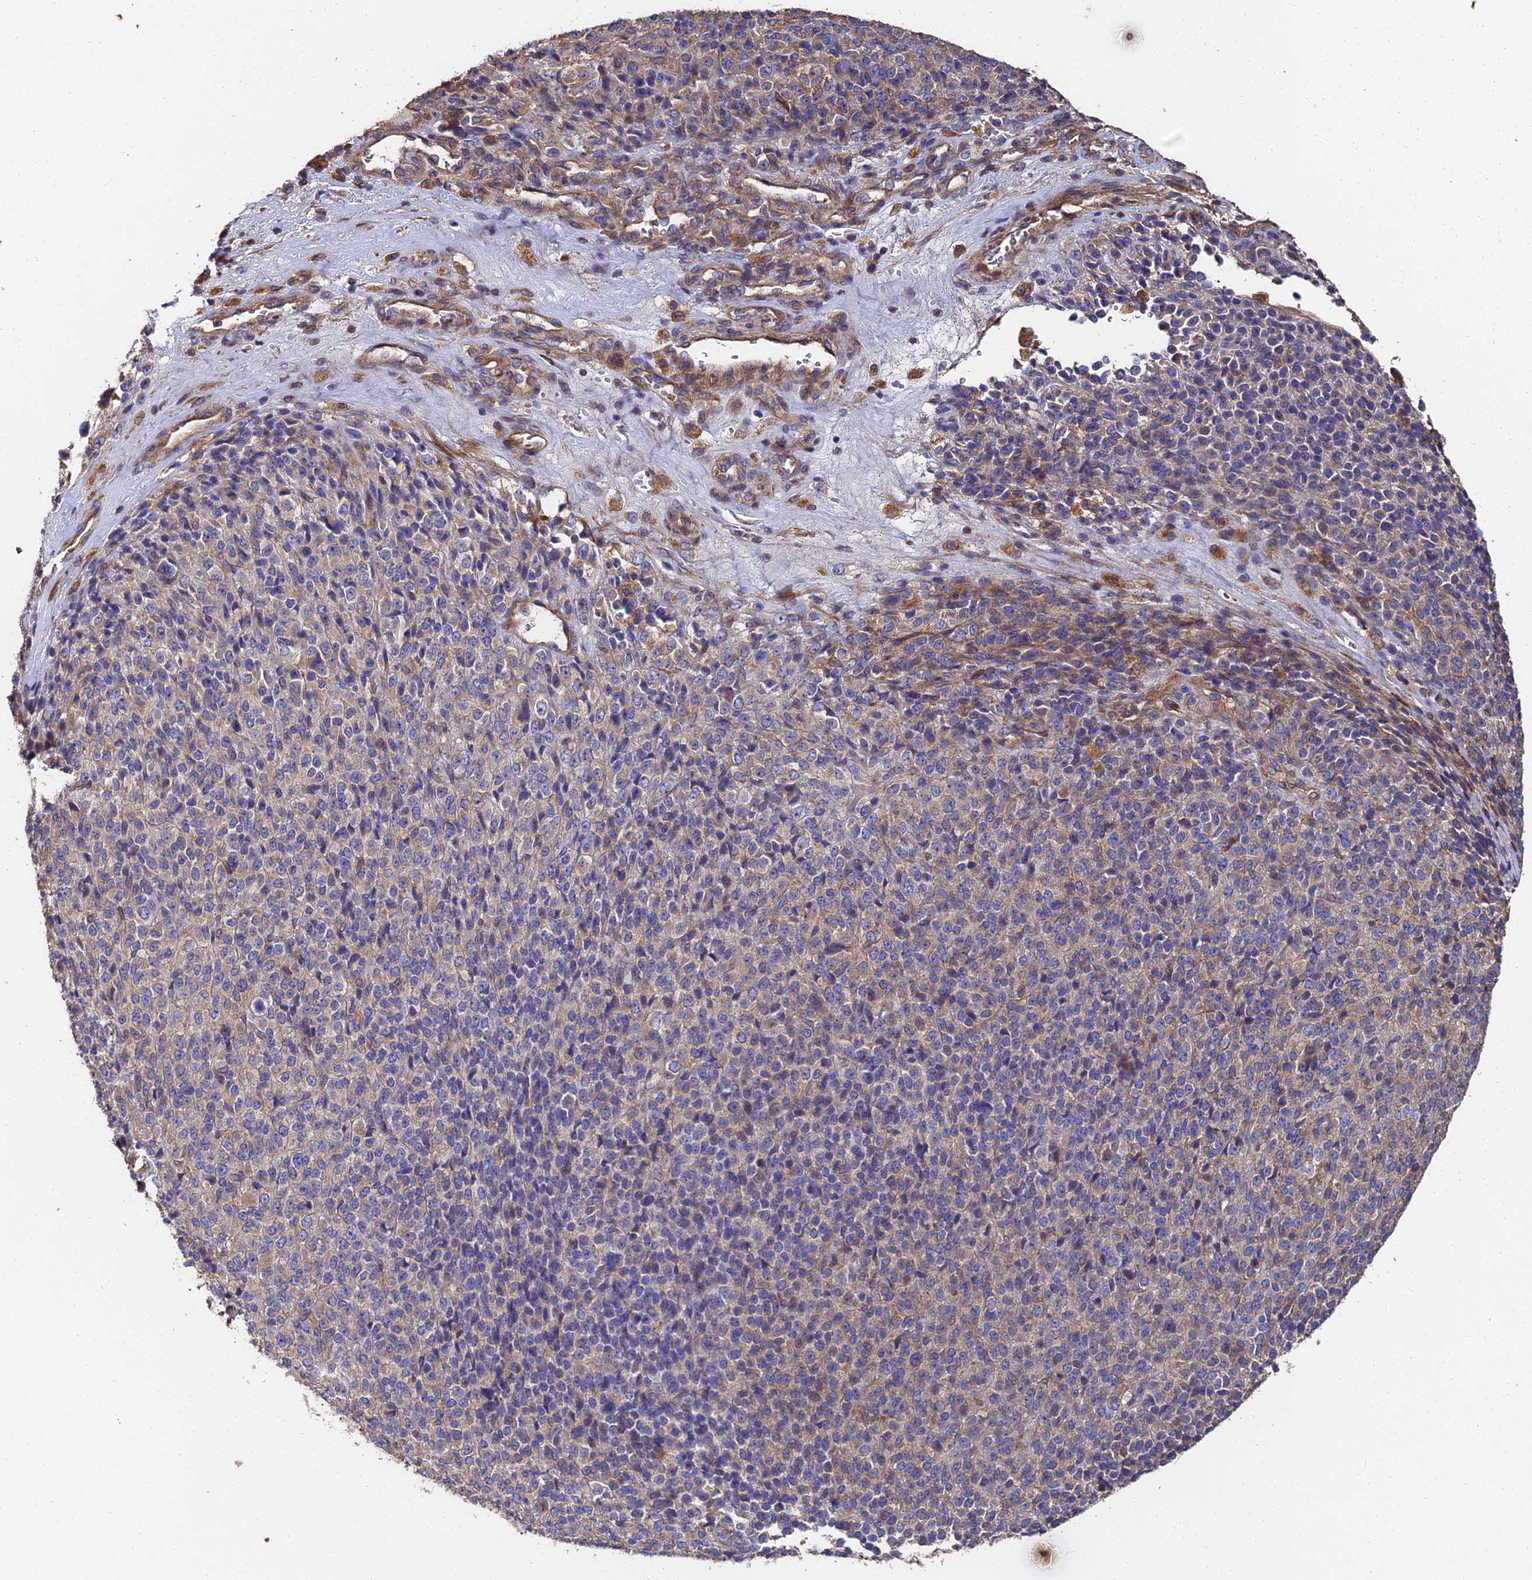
{"staining": {"intensity": "weak", "quantity": "<25%", "location": "cytoplasmic/membranous"}, "tissue": "melanoma", "cell_type": "Tumor cells", "image_type": "cancer", "snomed": [{"axis": "morphology", "description": "Malignant melanoma, Metastatic site"}, {"axis": "topography", "description": "Brain"}], "caption": "A histopathology image of melanoma stained for a protein demonstrates no brown staining in tumor cells. Brightfield microscopy of immunohistochemistry stained with DAB (brown) and hematoxylin (blue), captured at high magnification.", "gene": "EXT1", "patient": {"sex": "female", "age": 56}}